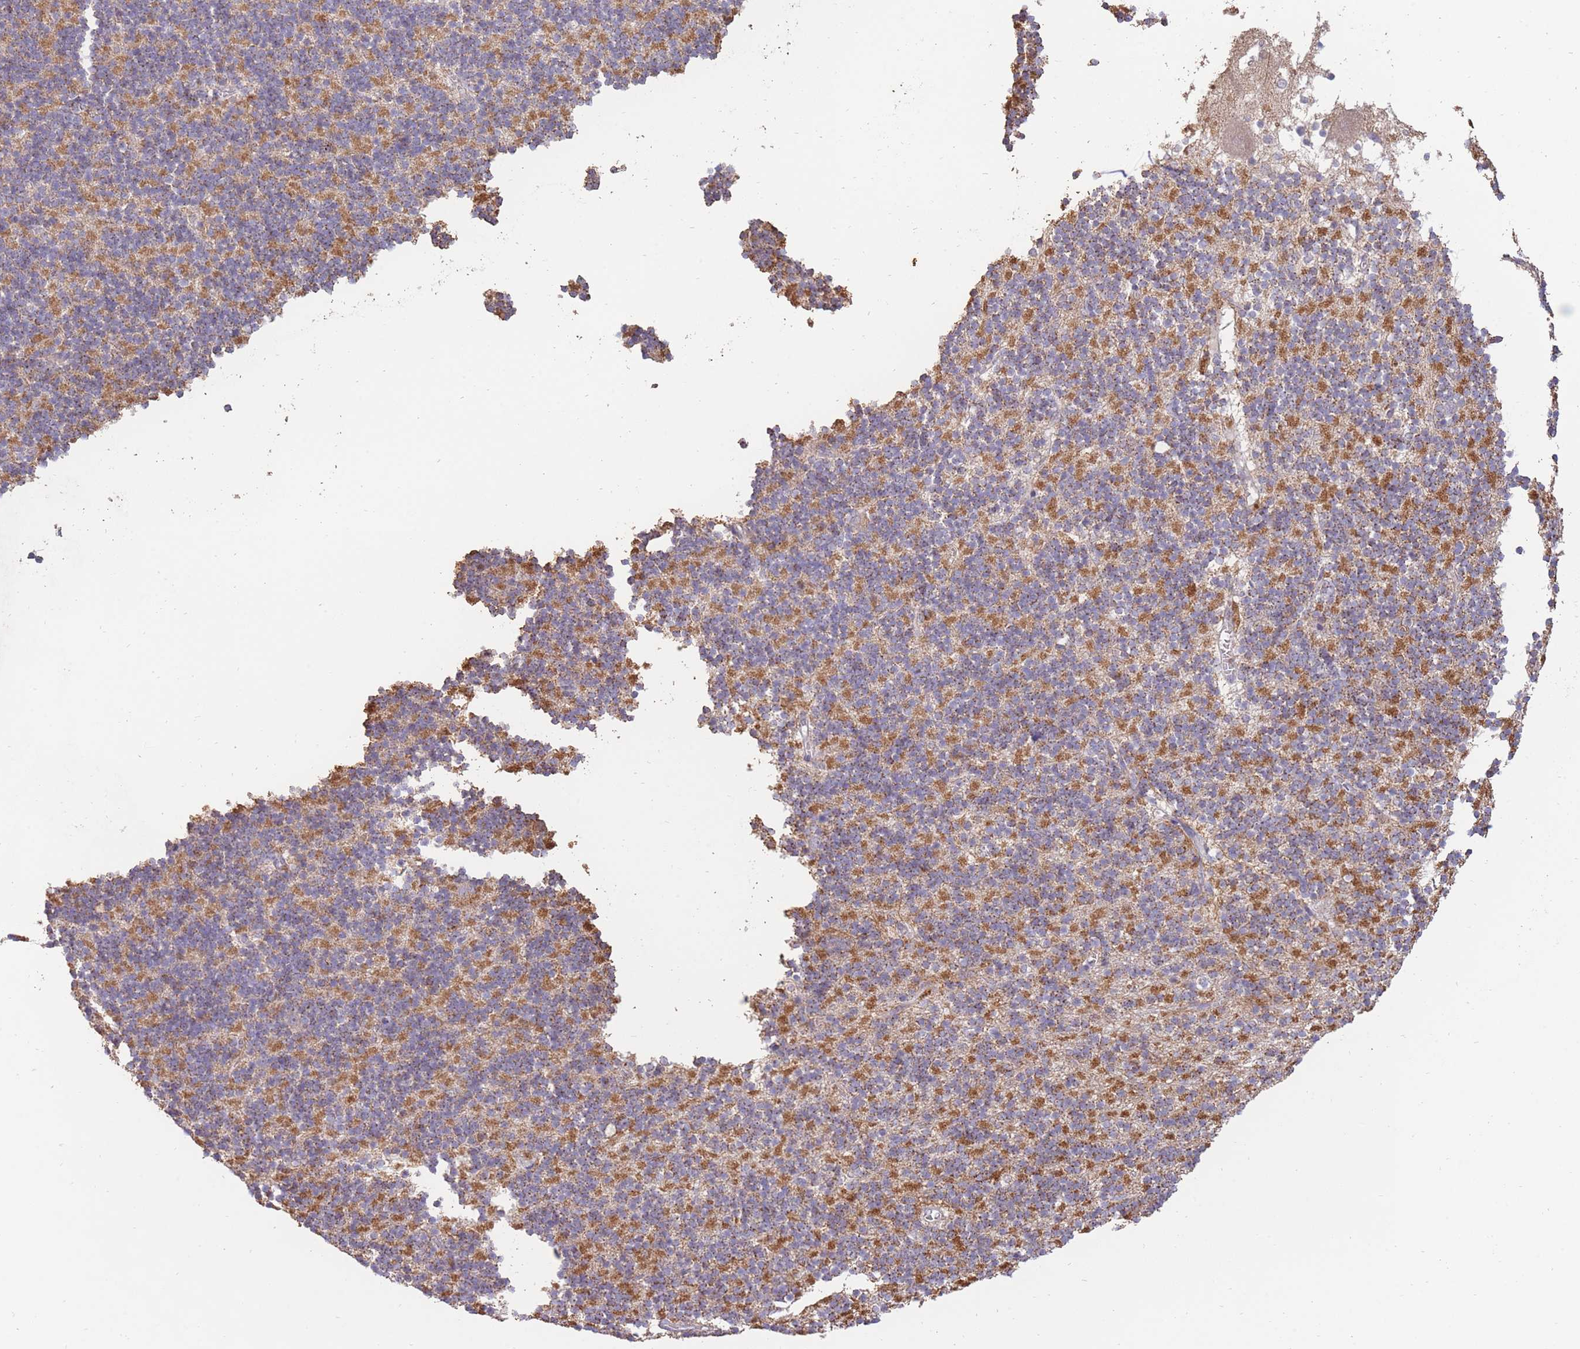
{"staining": {"intensity": "moderate", "quantity": "25%-75%", "location": "cytoplasmic/membranous"}, "tissue": "cerebellum", "cell_type": "Cells in granular layer", "image_type": "normal", "snomed": [{"axis": "morphology", "description": "Normal tissue, NOS"}, {"axis": "topography", "description": "Cerebellum"}], "caption": "The micrograph exhibits staining of normal cerebellum, revealing moderate cytoplasmic/membranous protein staining (brown color) within cells in granular layer. Nuclei are stained in blue.", "gene": "RGS14", "patient": {"sex": "male", "age": 54}}